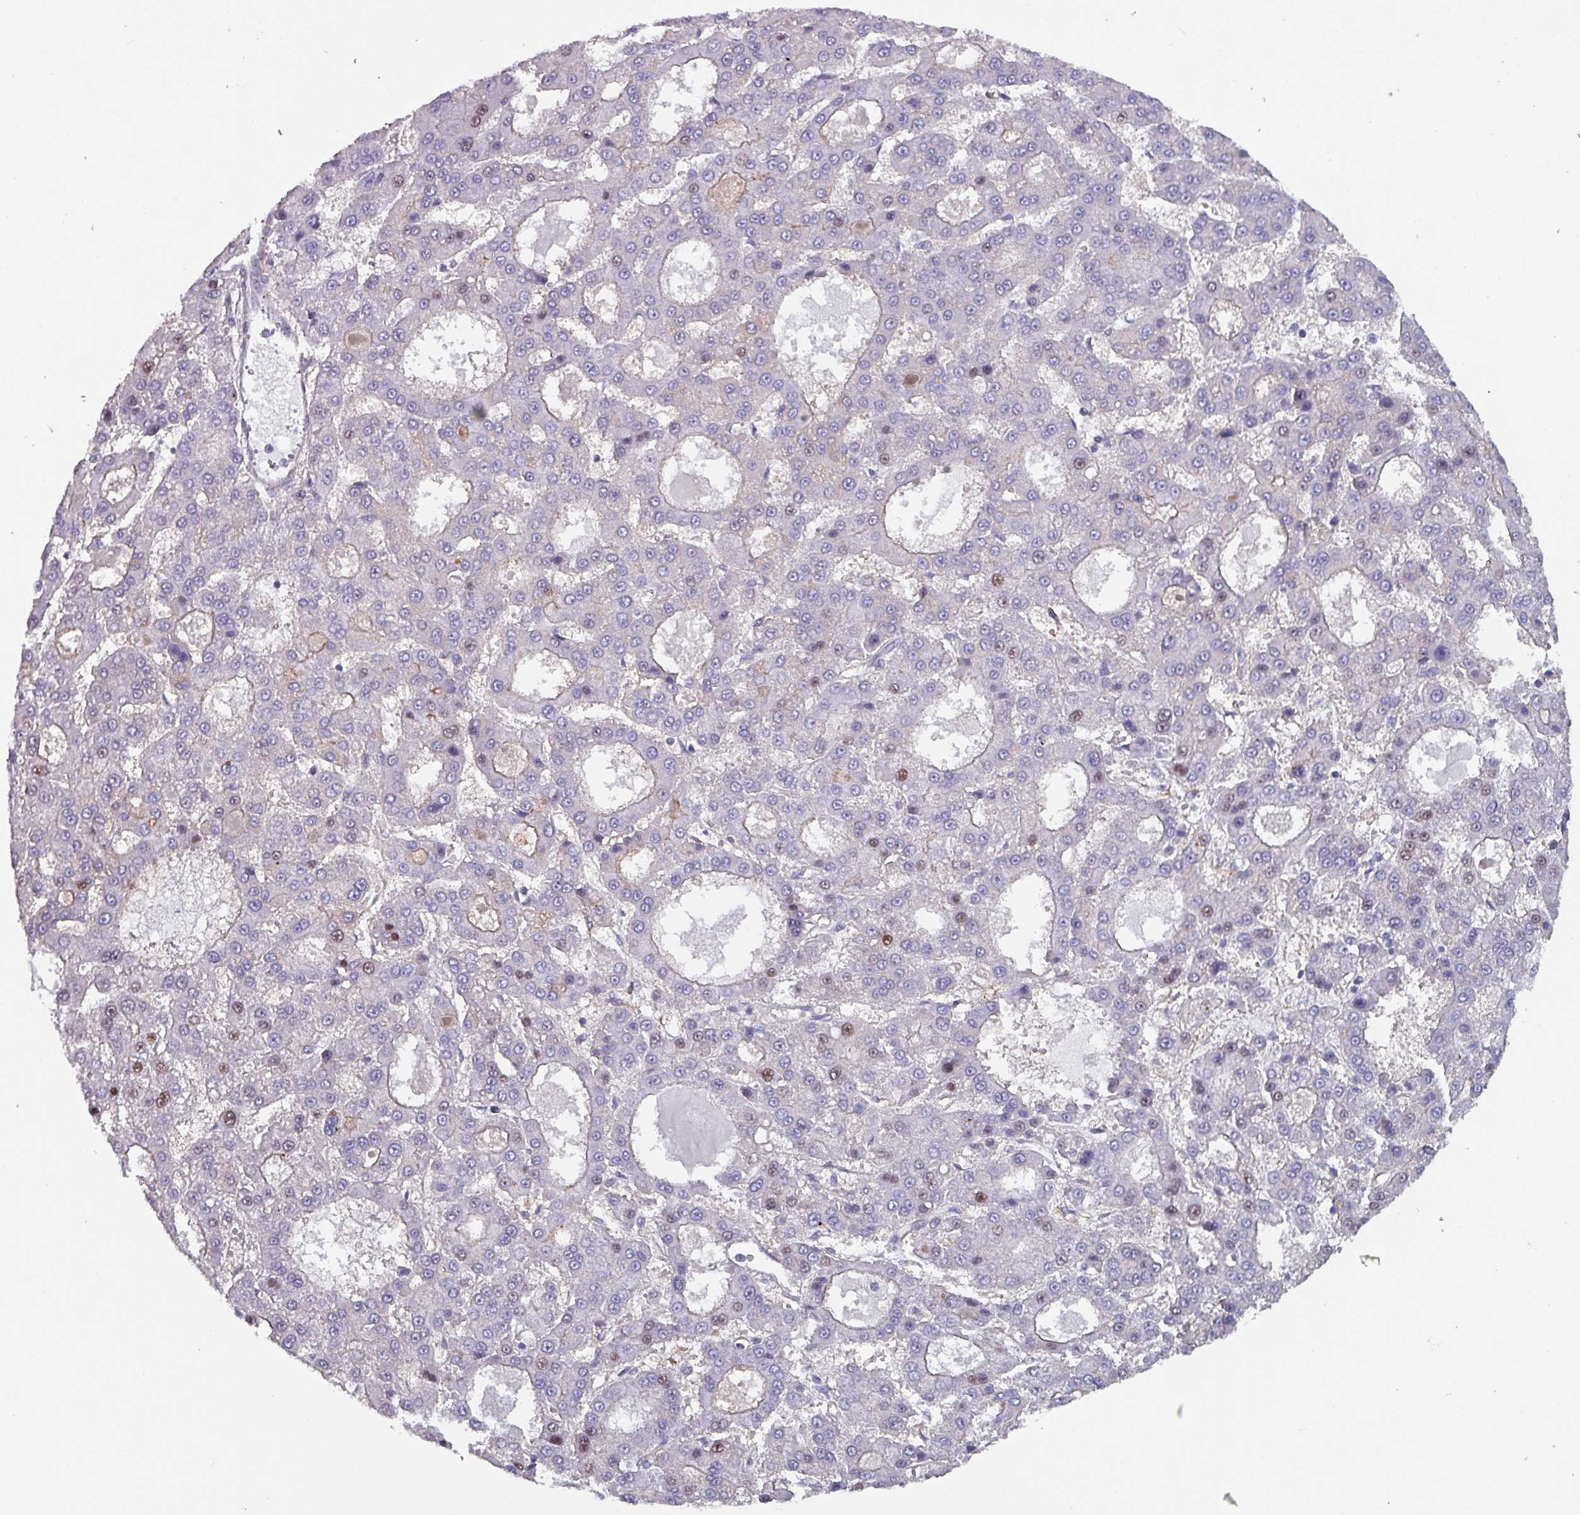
{"staining": {"intensity": "moderate", "quantity": "<25%", "location": "nuclear"}, "tissue": "liver cancer", "cell_type": "Tumor cells", "image_type": "cancer", "snomed": [{"axis": "morphology", "description": "Carcinoma, Hepatocellular, NOS"}, {"axis": "topography", "description": "Liver"}], "caption": "The immunohistochemical stain highlights moderate nuclear positivity in tumor cells of liver hepatocellular carcinoma tissue.", "gene": "ZNF816-ZNF321P", "patient": {"sex": "male", "age": 70}}